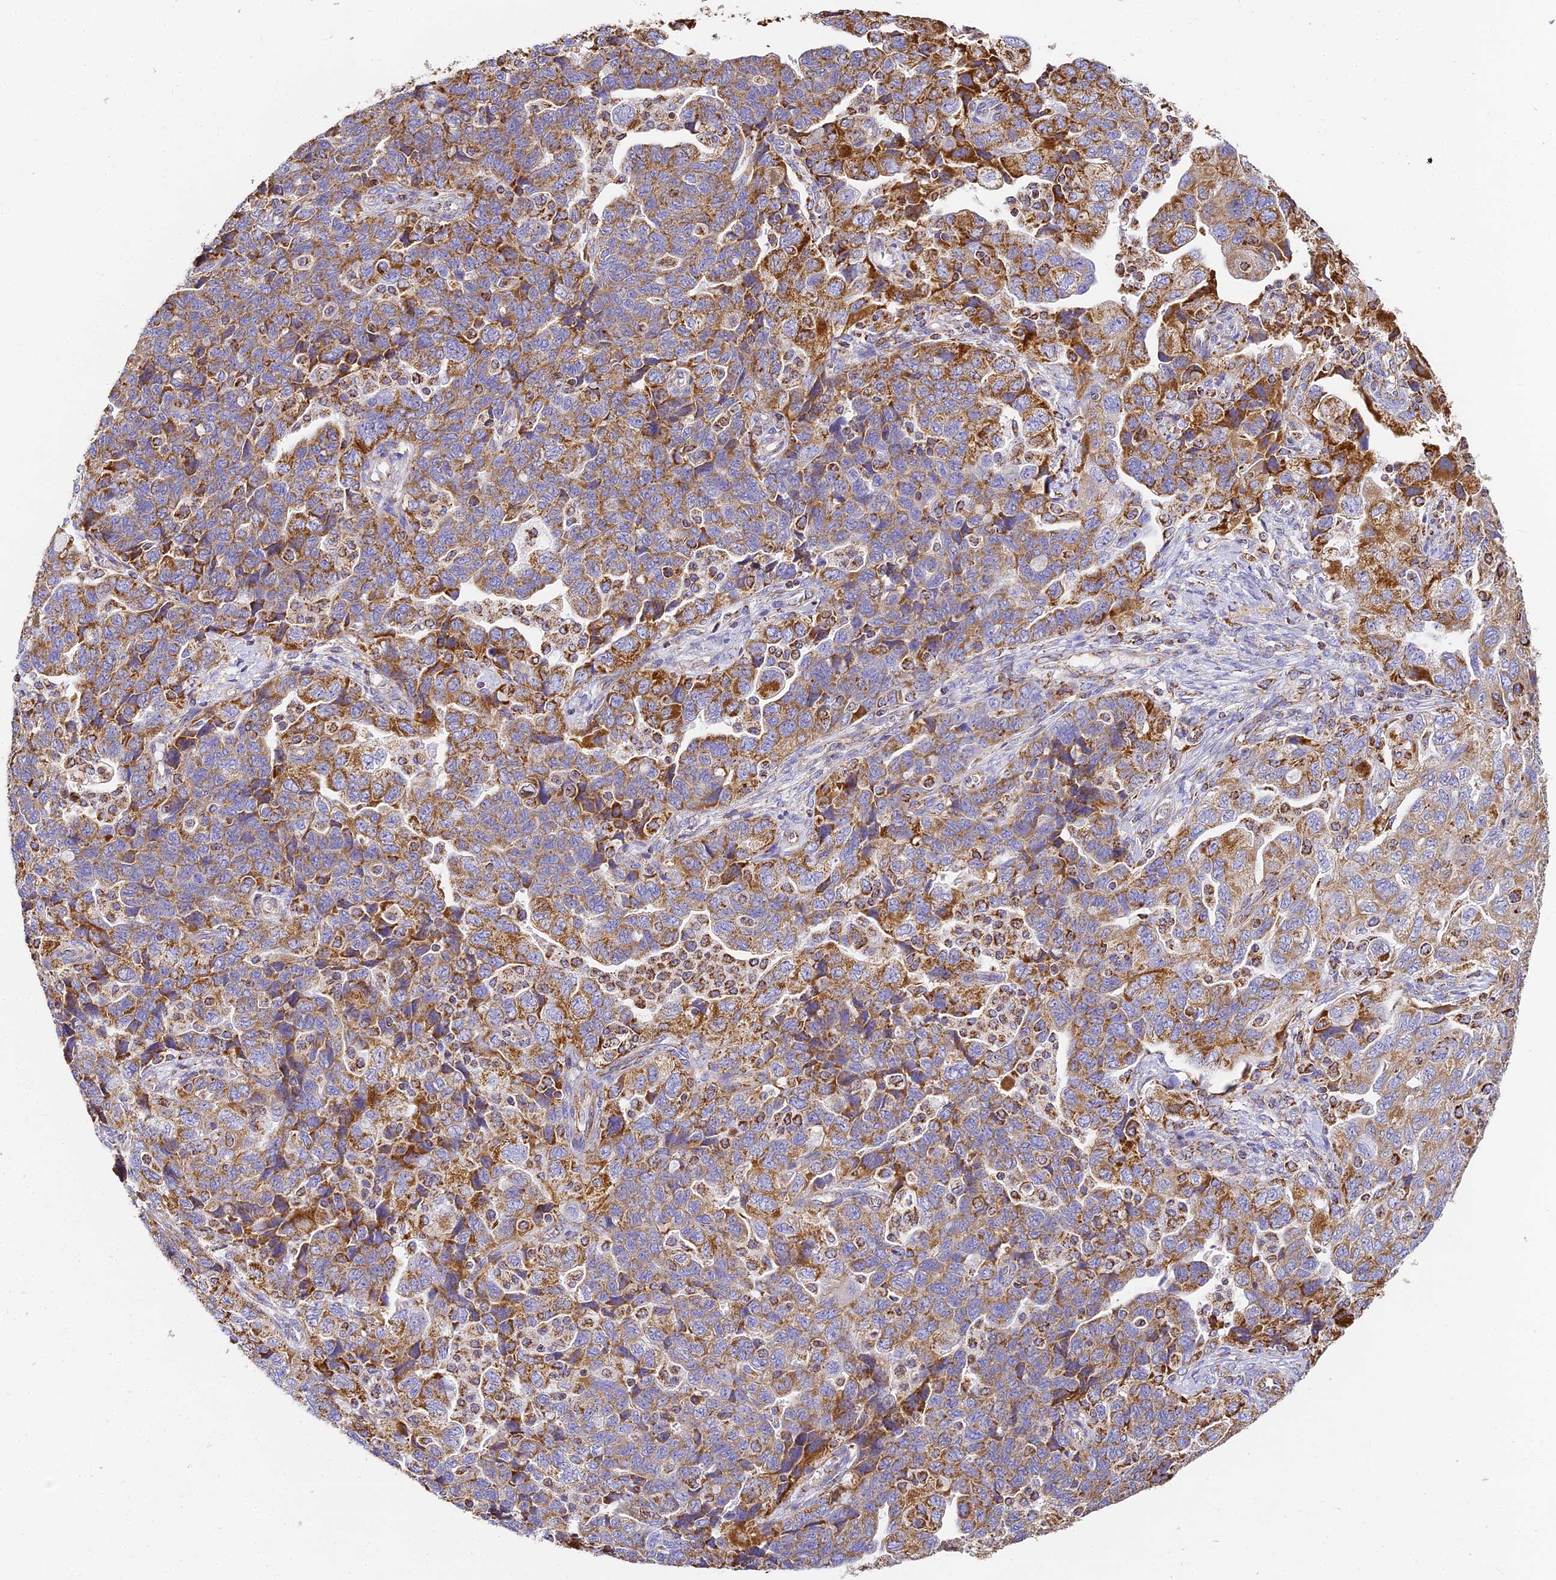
{"staining": {"intensity": "strong", "quantity": "25%-75%", "location": "cytoplasmic/membranous"}, "tissue": "ovarian cancer", "cell_type": "Tumor cells", "image_type": "cancer", "snomed": [{"axis": "morphology", "description": "Carcinoma, NOS"}, {"axis": "morphology", "description": "Cystadenocarcinoma, serous, NOS"}, {"axis": "topography", "description": "Ovary"}], "caption": "A high amount of strong cytoplasmic/membranous positivity is appreciated in approximately 25%-75% of tumor cells in ovarian serous cystadenocarcinoma tissue.", "gene": "COX6C", "patient": {"sex": "female", "age": 69}}